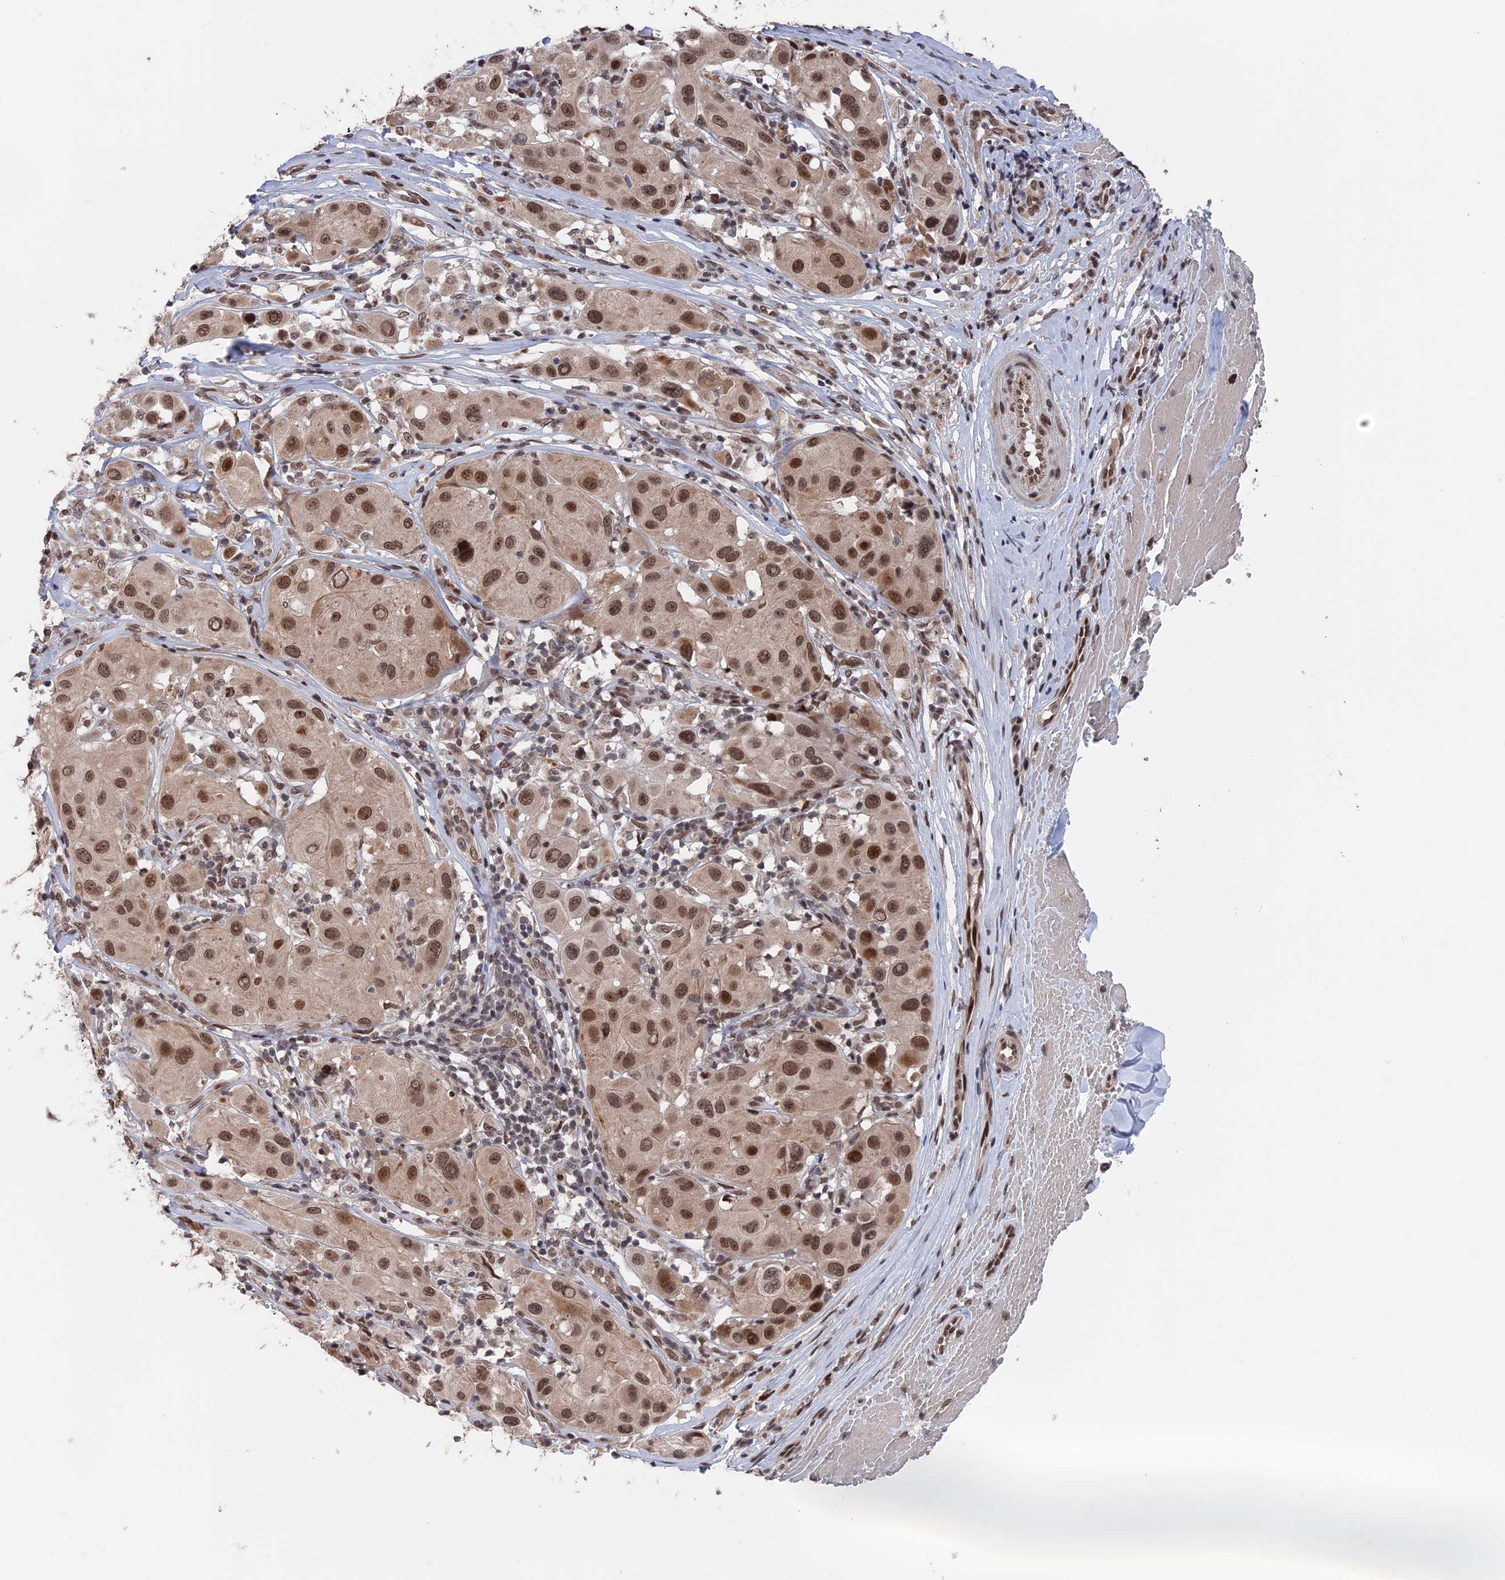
{"staining": {"intensity": "moderate", "quantity": ">75%", "location": "nuclear"}, "tissue": "melanoma", "cell_type": "Tumor cells", "image_type": "cancer", "snomed": [{"axis": "morphology", "description": "Malignant melanoma, Metastatic site"}, {"axis": "topography", "description": "Skin"}], "caption": "DAB (3,3'-diaminobenzidine) immunohistochemical staining of malignant melanoma (metastatic site) displays moderate nuclear protein staining in about >75% of tumor cells.", "gene": "NR2C2AP", "patient": {"sex": "male", "age": 41}}